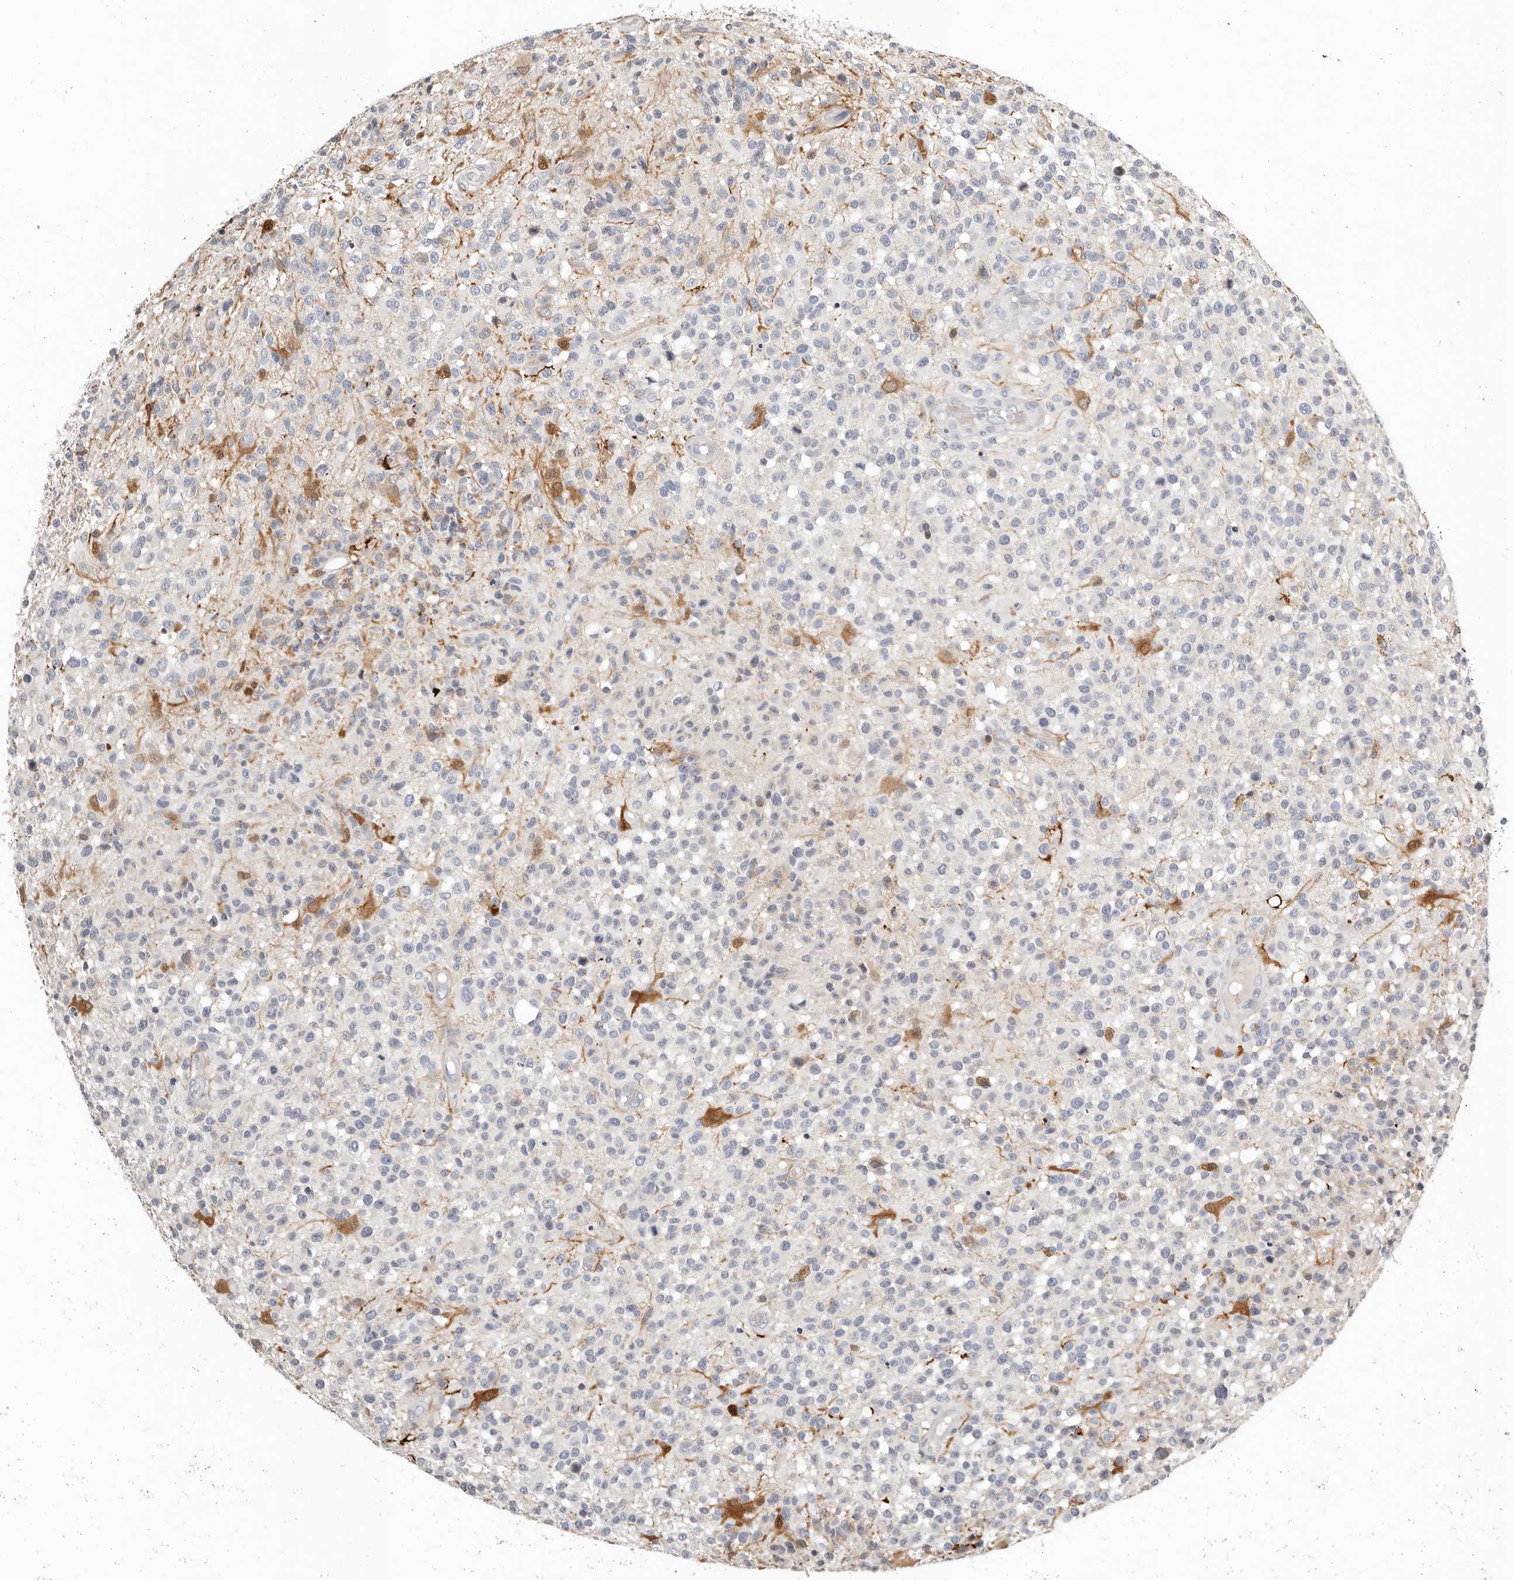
{"staining": {"intensity": "negative", "quantity": "none", "location": "none"}, "tissue": "glioma", "cell_type": "Tumor cells", "image_type": "cancer", "snomed": [{"axis": "morphology", "description": "Glioma, malignant, High grade"}, {"axis": "morphology", "description": "Glioblastoma, NOS"}, {"axis": "topography", "description": "Brain"}], "caption": "DAB (3,3'-diaminobenzidine) immunohistochemical staining of human malignant glioma (high-grade) demonstrates no significant expression in tumor cells. (DAB immunohistochemistry, high magnification).", "gene": "TMEM63B", "patient": {"sex": "male", "age": 60}}